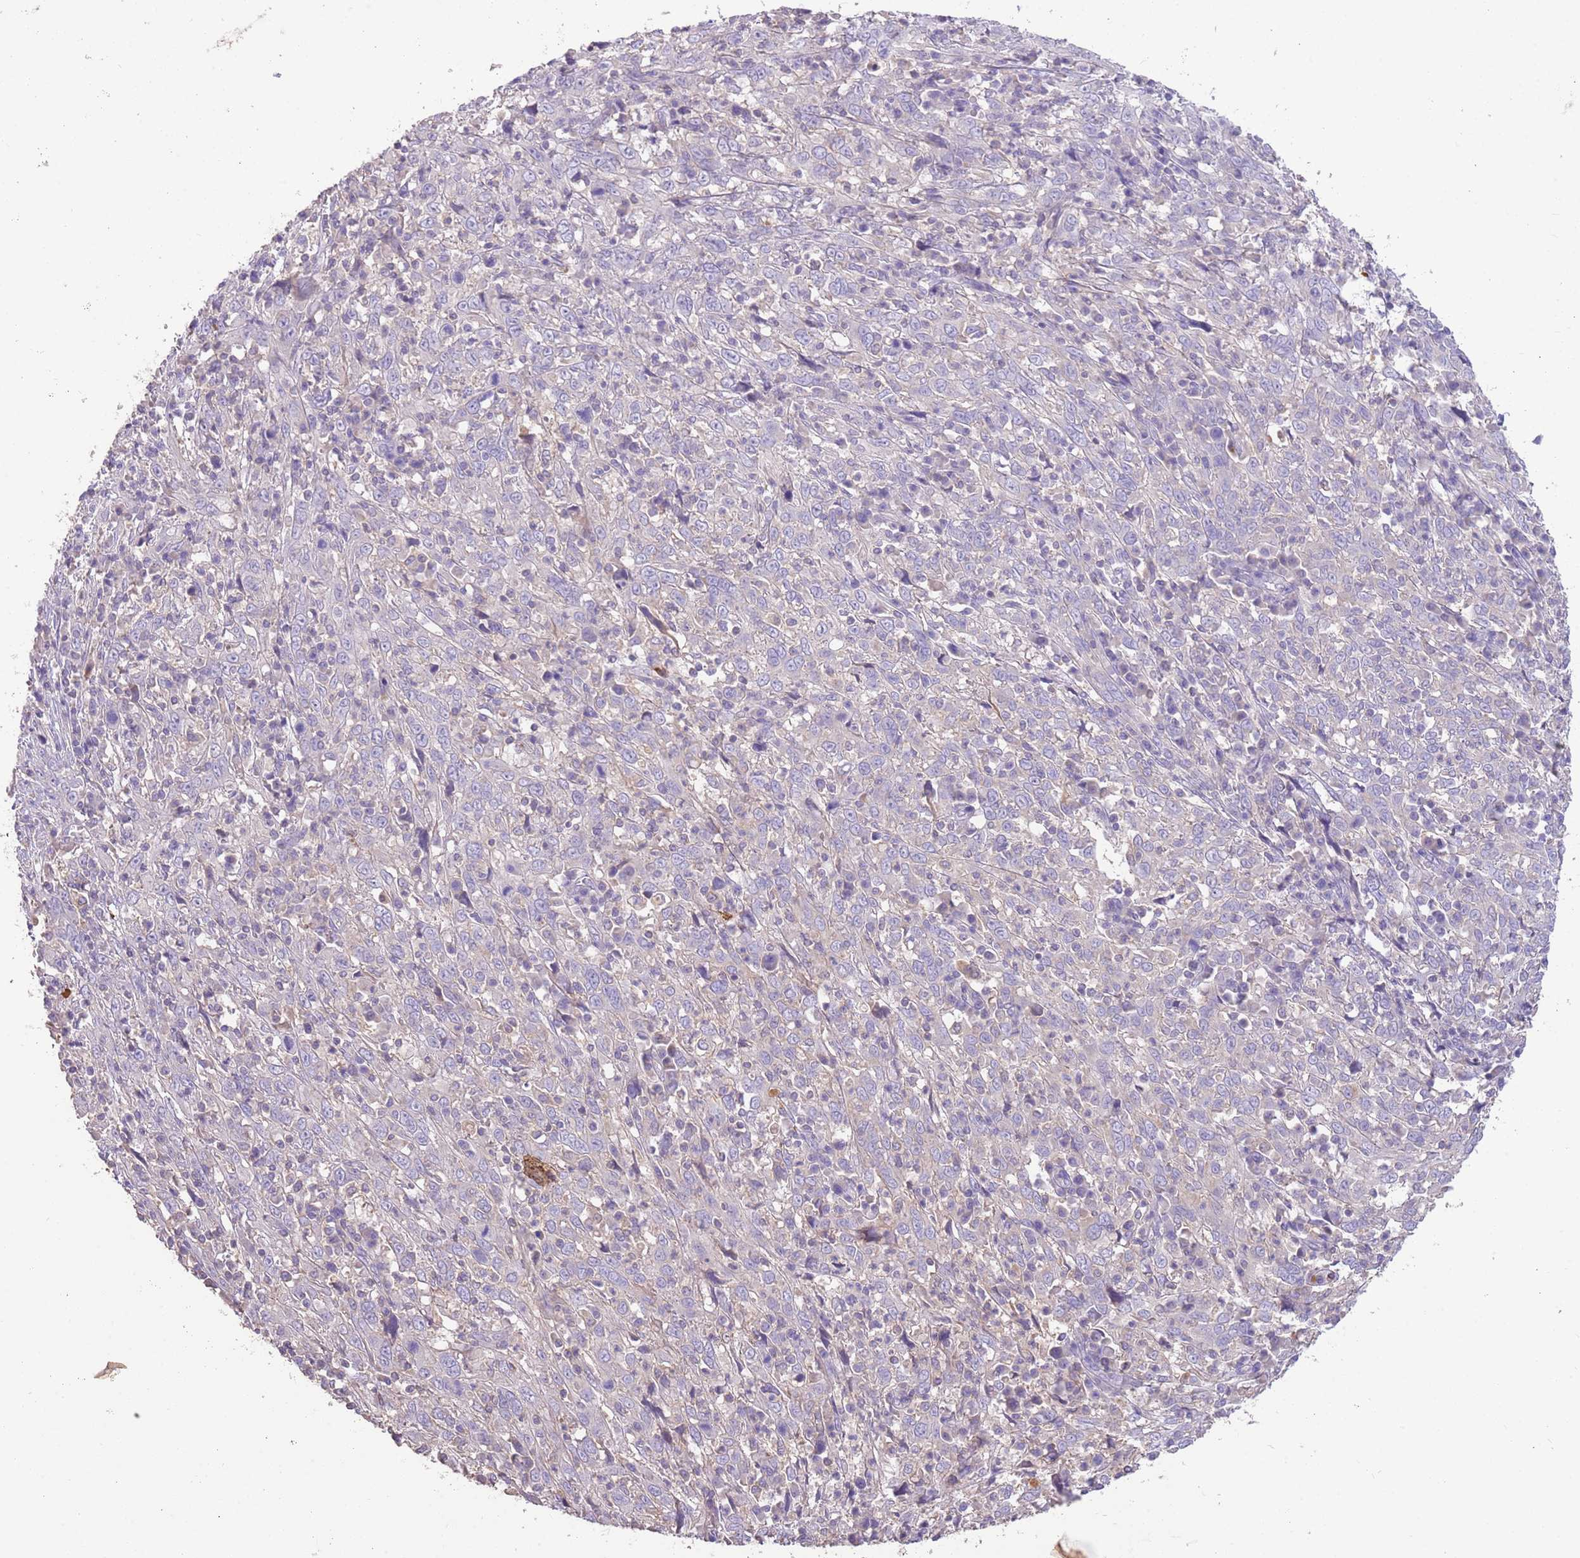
{"staining": {"intensity": "negative", "quantity": "none", "location": "none"}, "tissue": "cervical cancer", "cell_type": "Tumor cells", "image_type": "cancer", "snomed": [{"axis": "morphology", "description": "Squamous cell carcinoma, NOS"}, {"axis": "topography", "description": "Cervix"}], "caption": "Immunohistochemical staining of squamous cell carcinoma (cervical) exhibits no significant positivity in tumor cells.", "gene": "SFTPA1", "patient": {"sex": "female", "age": 46}}